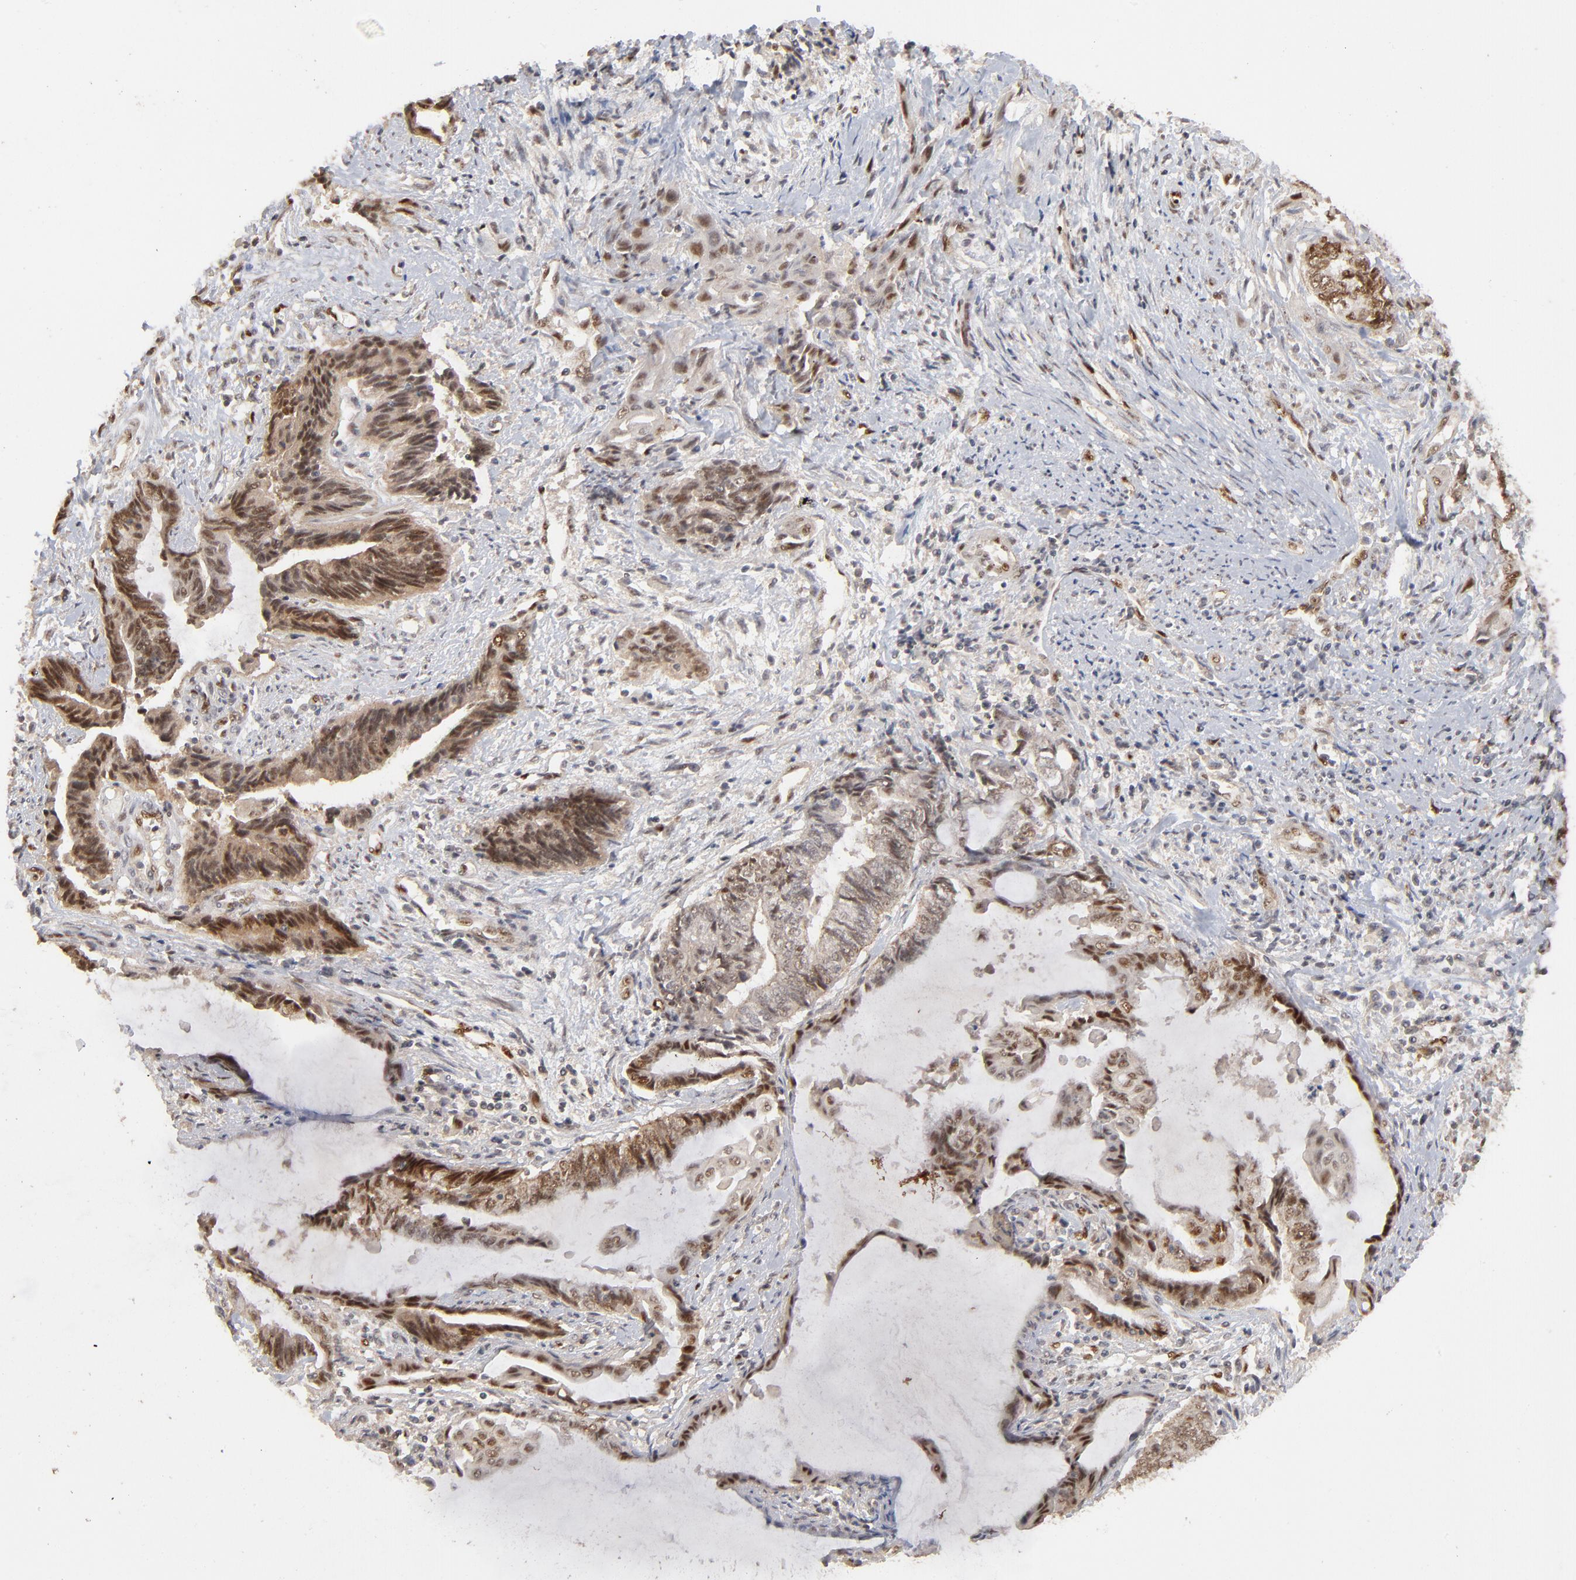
{"staining": {"intensity": "moderate", "quantity": "25%-75%", "location": "nuclear"}, "tissue": "endometrial cancer", "cell_type": "Tumor cells", "image_type": "cancer", "snomed": [{"axis": "morphology", "description": "Adenocarcinoma, NOS"}, {"axis": "topography", "description": "Uterus"}, {"axis": "topography", "description": "Endometrium"}], "caption": "Endometrial cancer stained with a protein marker shows moderate staining in tumor cells.", "gene": "NFIB", "patient": {"sex": "female", "age": 70}}